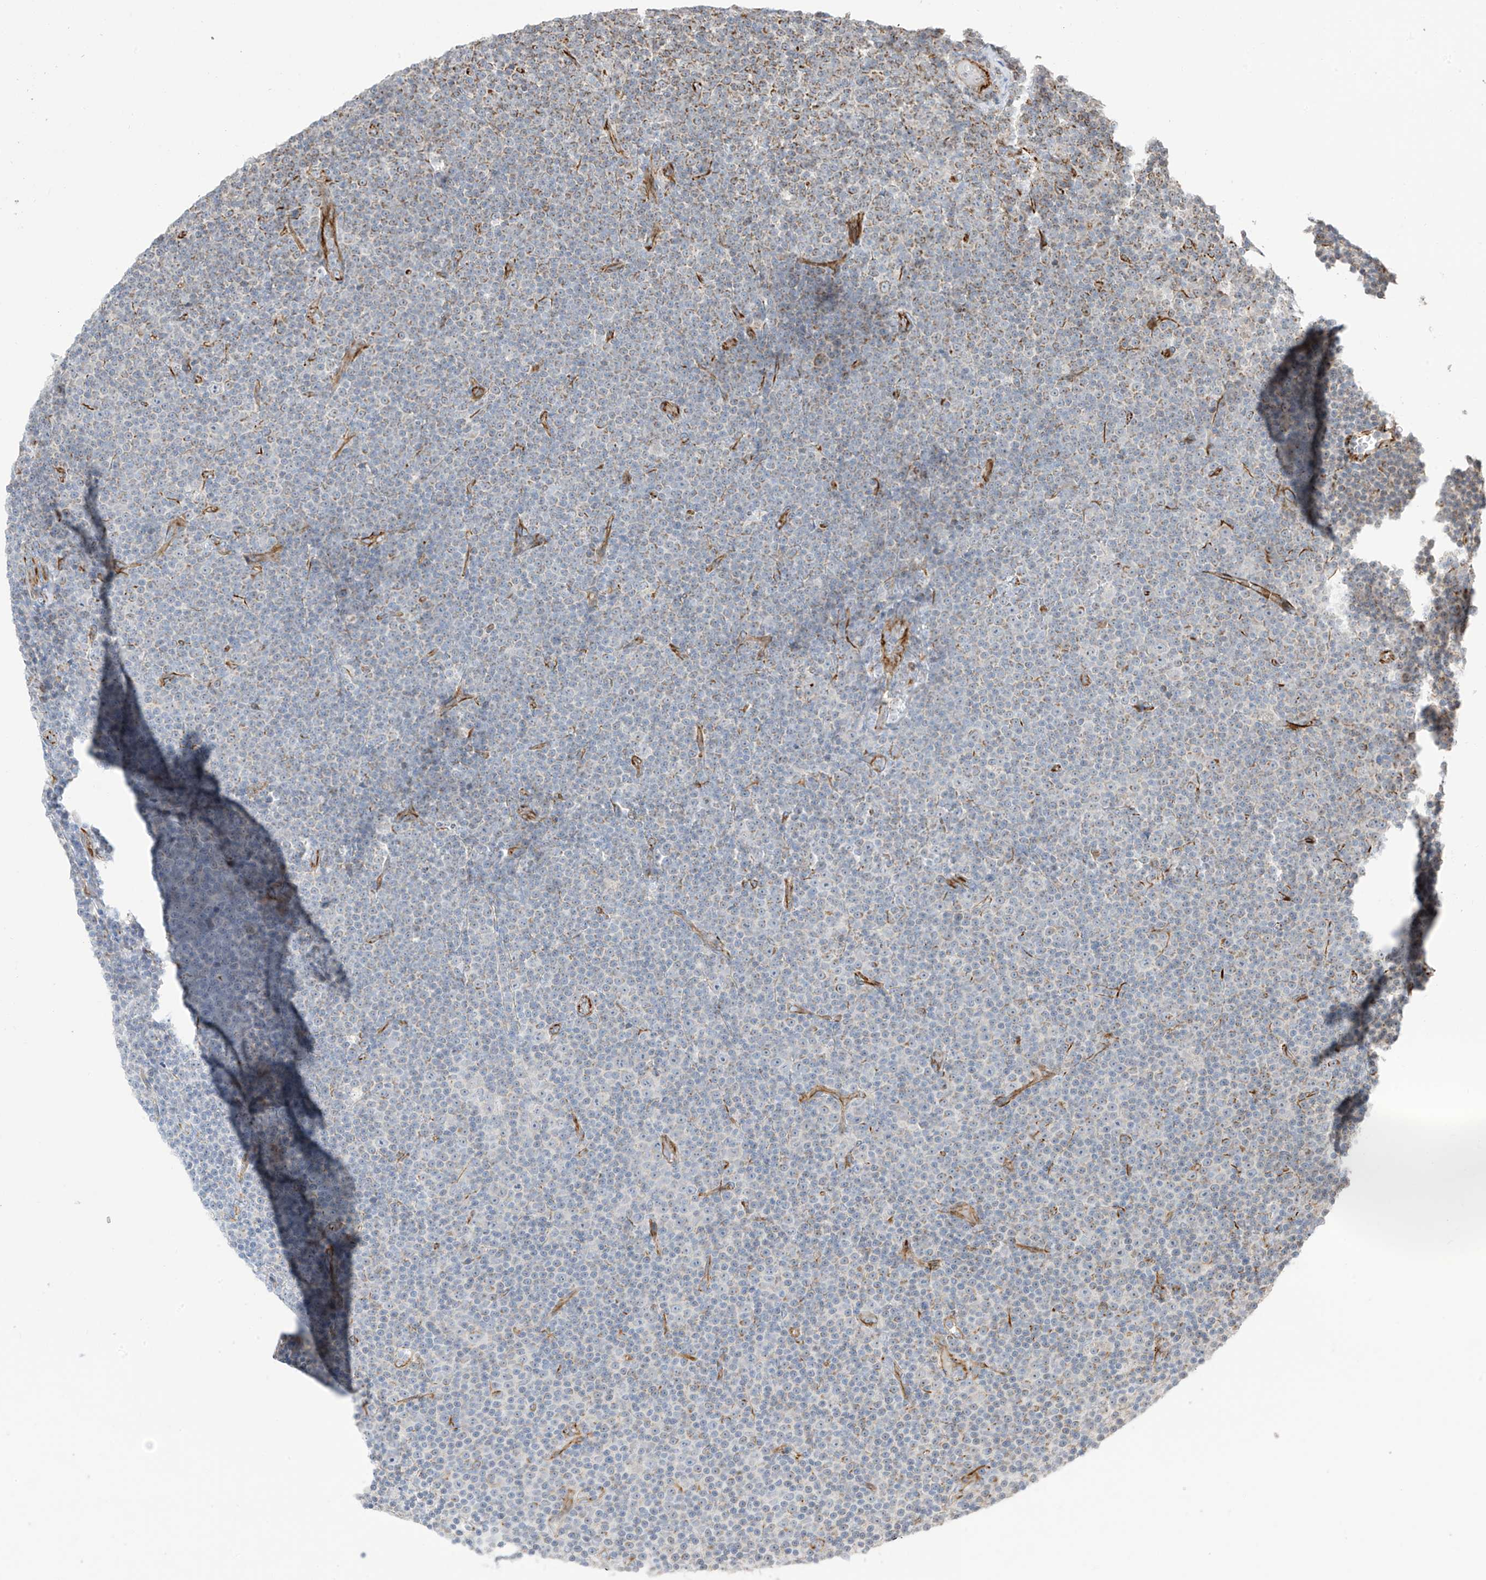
{"staining": {"intensity": "negative", "quantity": "none", "location": "none"}, "tissue": "lymphoma", "cell_type": "Tumor cells", "image_type": "cancer", "snomed": [{"axis": "morphology", "description": "Malignant lymphoma, non-Hodgkin's type, Low grade"}, {"axis": "topography", "description": "Lymph node"}], "caption": "High magnification brightfield microscopy of lymphoma stained with DAB (brown) and counterstained with hematoxylin (blue): tumor cells show no significant positivity. (Immunohistochemistry (ihc), brightfield microscopy, high magnification).", "gene": "DCDC2", "patient": {"sex": "female", "age": 67}}